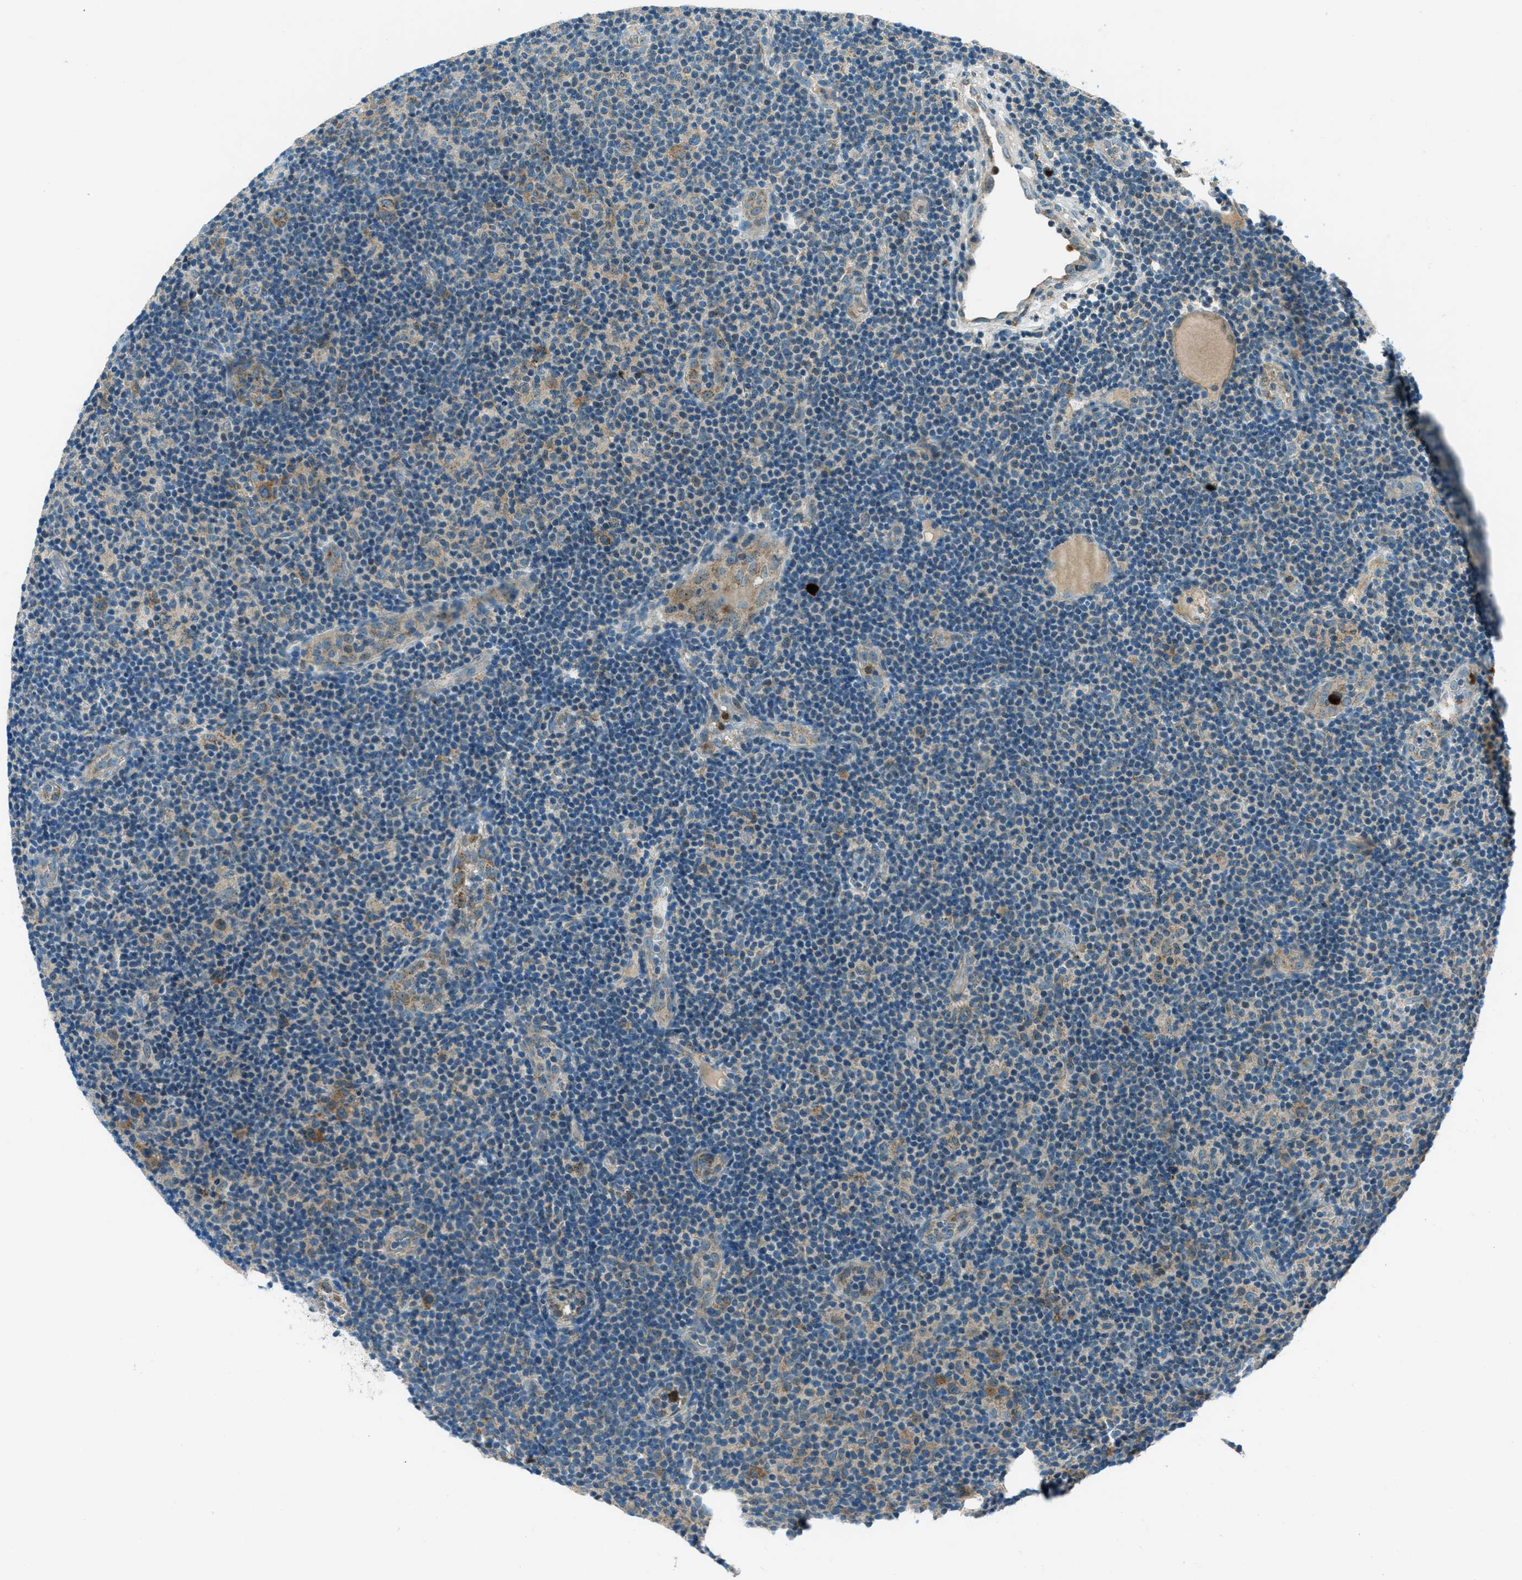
{"staining": {"intensity": "moderate", "quantity": "<25%", "location": "cytoplasmic/membranous"}, "tissue": "lymphoma", "cell_type": "Tumor cells", "image_type": "cancer", "snomed": [{"axis": "morphology", "description": "Malignant lymphoma, non-Hodgkin's type, Low grade"}, {"axis": "topography", "description": "Lymph node"}], "caption": "Immunohistochemical staining of human malignant lymphoma, non-Hodgkin's type (low-grade) demonstrates low levels of moderate cytoplasmic/membranous positivity in approximately <25% of tumor cells. The protein is shown in brown color, while the nuclei are stained blue.", "gene": "FAR1", "patient": {"sex": "male", "age": 83}}